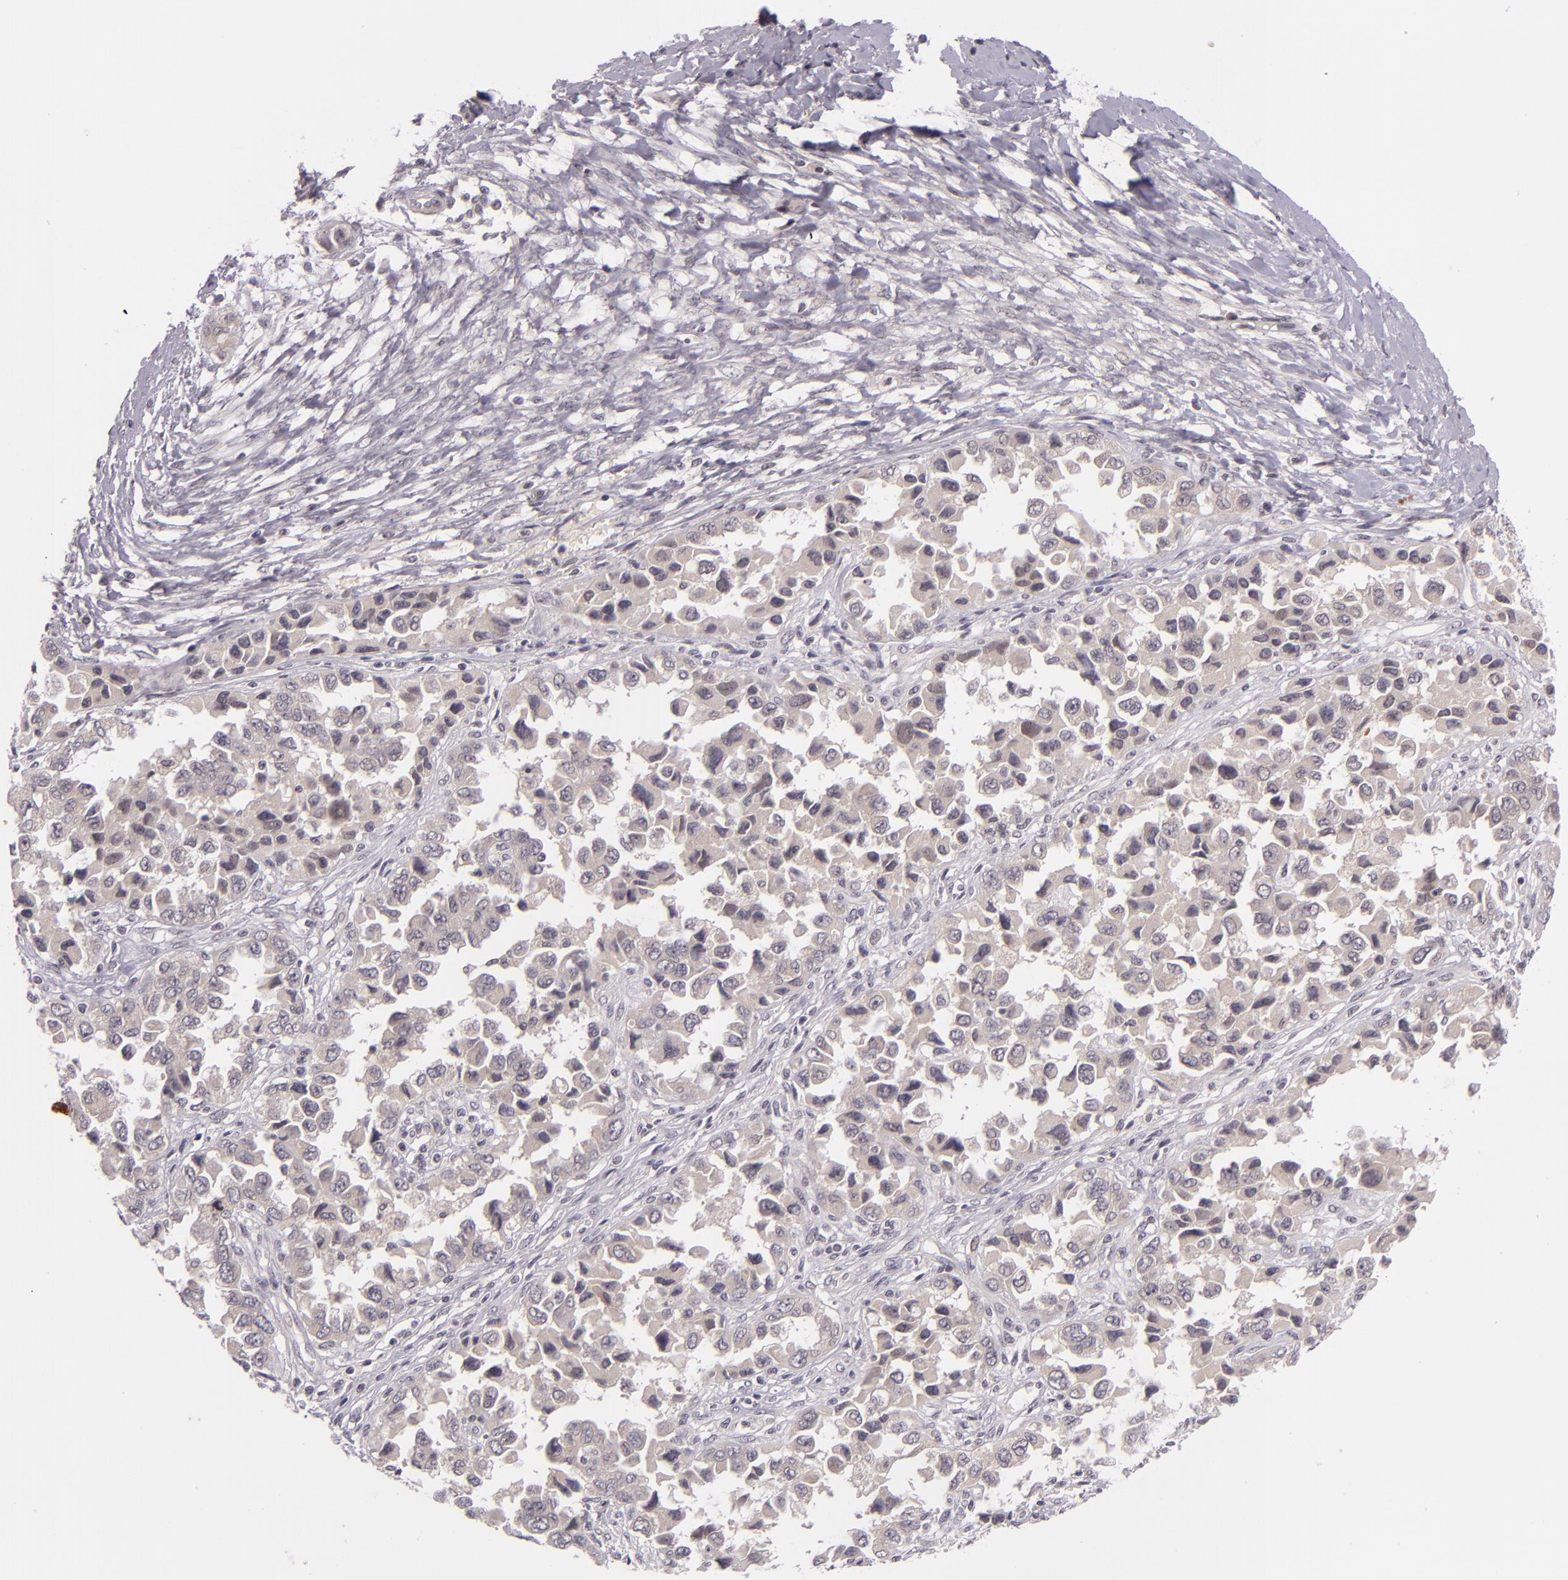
{"staining": {"intensity": "negative", "quantity": "none", "location": "none"}, "tissue": "ovarian cancer", "cell_type": "Tumor cells", "image_type": "cancer", "snomed": [{"axis": "morphology", "description": "Cystadenocarcinoma, serous, NOS"}, {"axis": "topography", "description": "Ovary"}], "caption": "The micrograph demonstrates no staining of tumor cells in ovarian cancer.", "gene": "CASP8", "patient": {"sex": "female", "age": 84}}